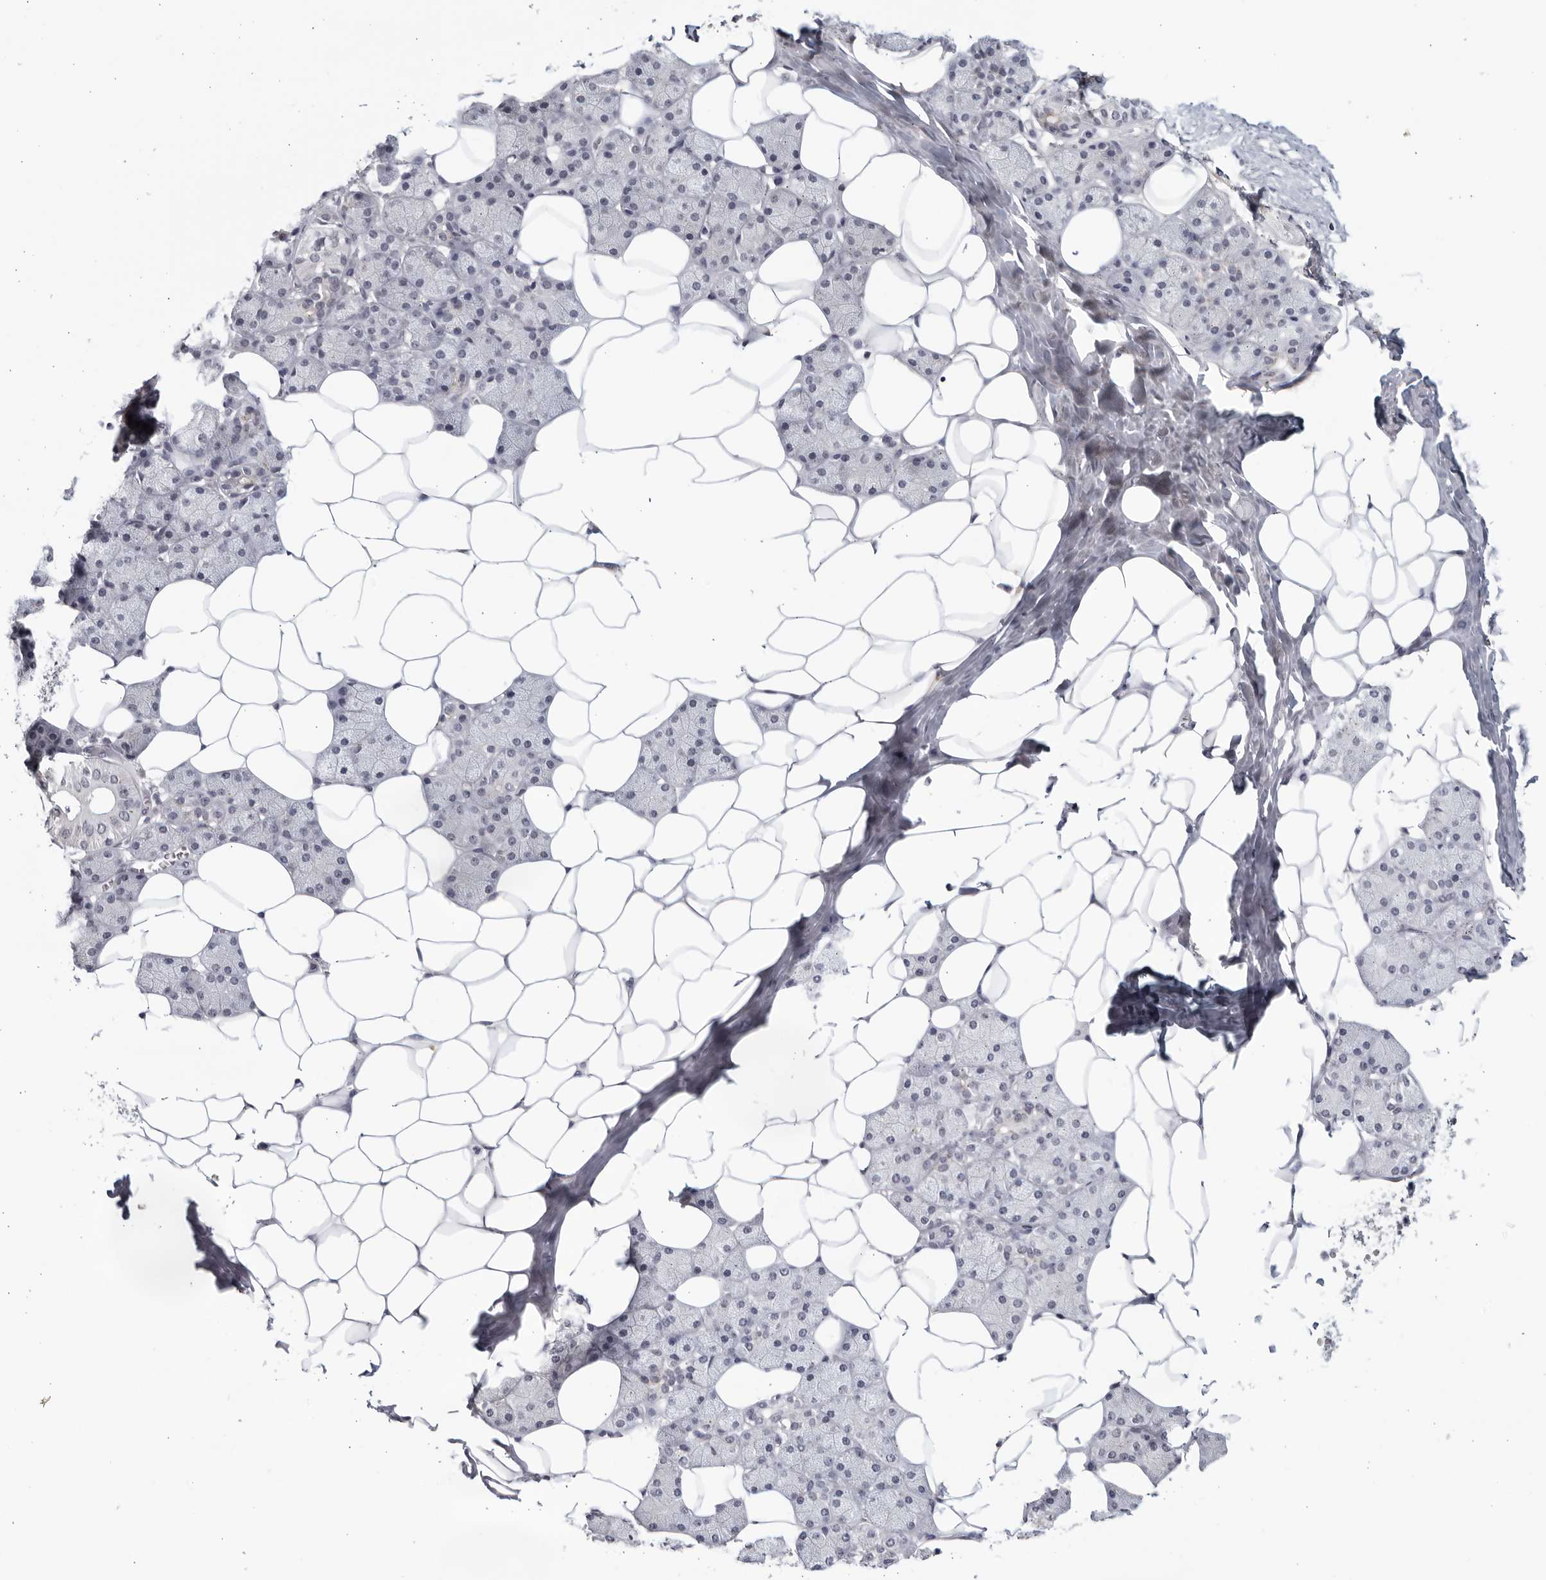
{"staining": {"intensity": "negative", "quantity": "none", "location": "none"}, "tissue": "salivary gland", "cell_type": "Glandular cells", "image_type": "normal", "snomed": [{"axis": "morphology", "description": "Normal tissue, NOS"}, {"axis": "topography", "description": "Salivary gland"}], "caption": "Immunohistochemistry photomicrograph of benign salivary gland: salivary gland stained with DAB (3,3'-diaminobenzidine) shows no significant protein expression in glandular cells.", "gene": "STRADB", "patient": {"sex": "female", "age": 33}}